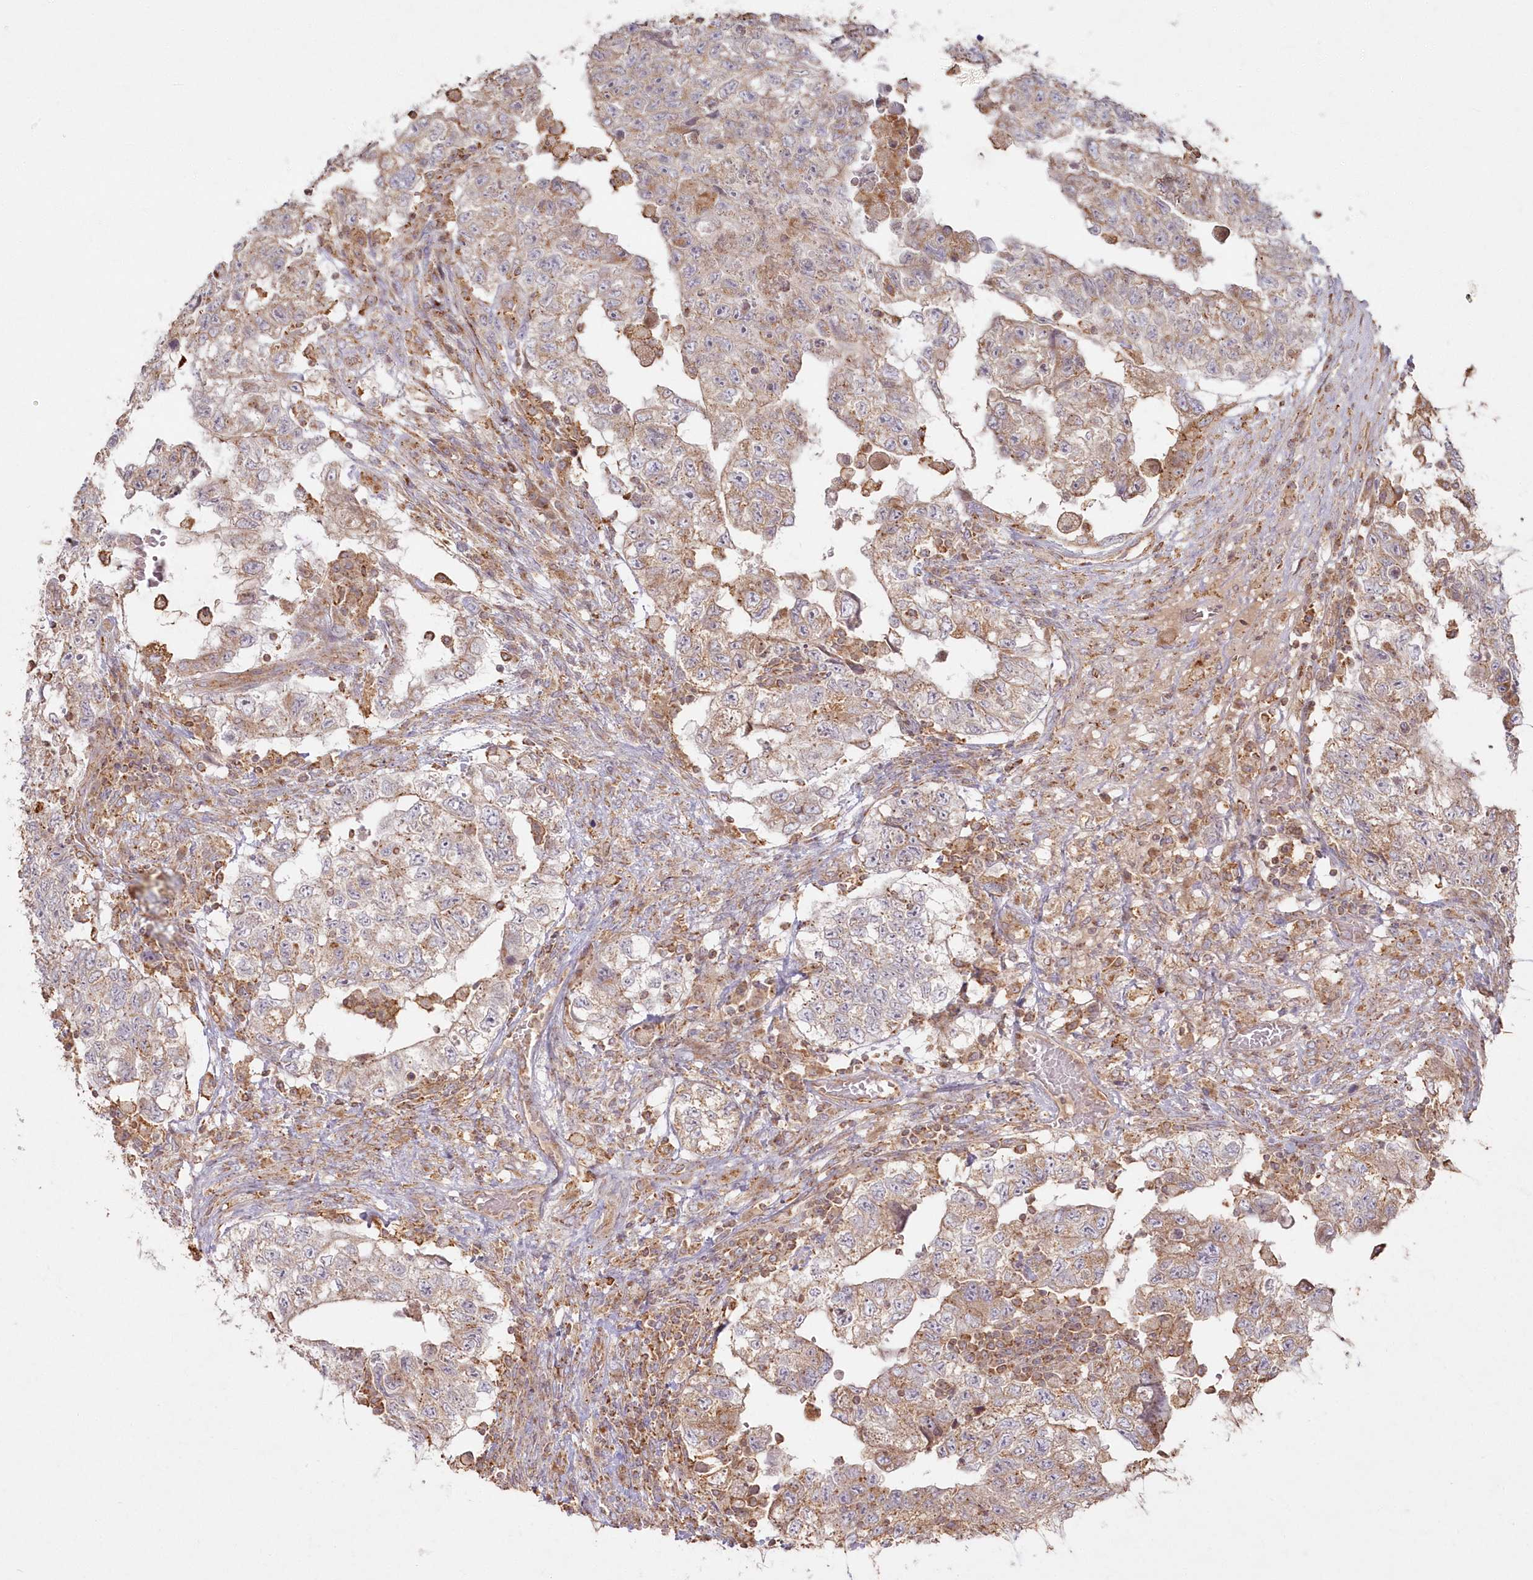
{"staining": {"intensity": "weak", "quantity": "25%-75%", "location": "cytoplasmic/membranous"}, "tissue": "testis cancer", "cell_type": "Tumor cells", "image_type": "cancer", "snomed": [{"axis": "morphology", "description": "Carcinoma, Embryonal, NOS"}, {"axis": "topography", "description": "Testis"}], "caption": "This is a photomicrograph of IHC staining of embryonal carcinoma (testis), which shows weak staining in the cytoplasmic/membranous of tumor cells.", "gene": "ARSB", "patient": {"sex": "male", "age": 36}}